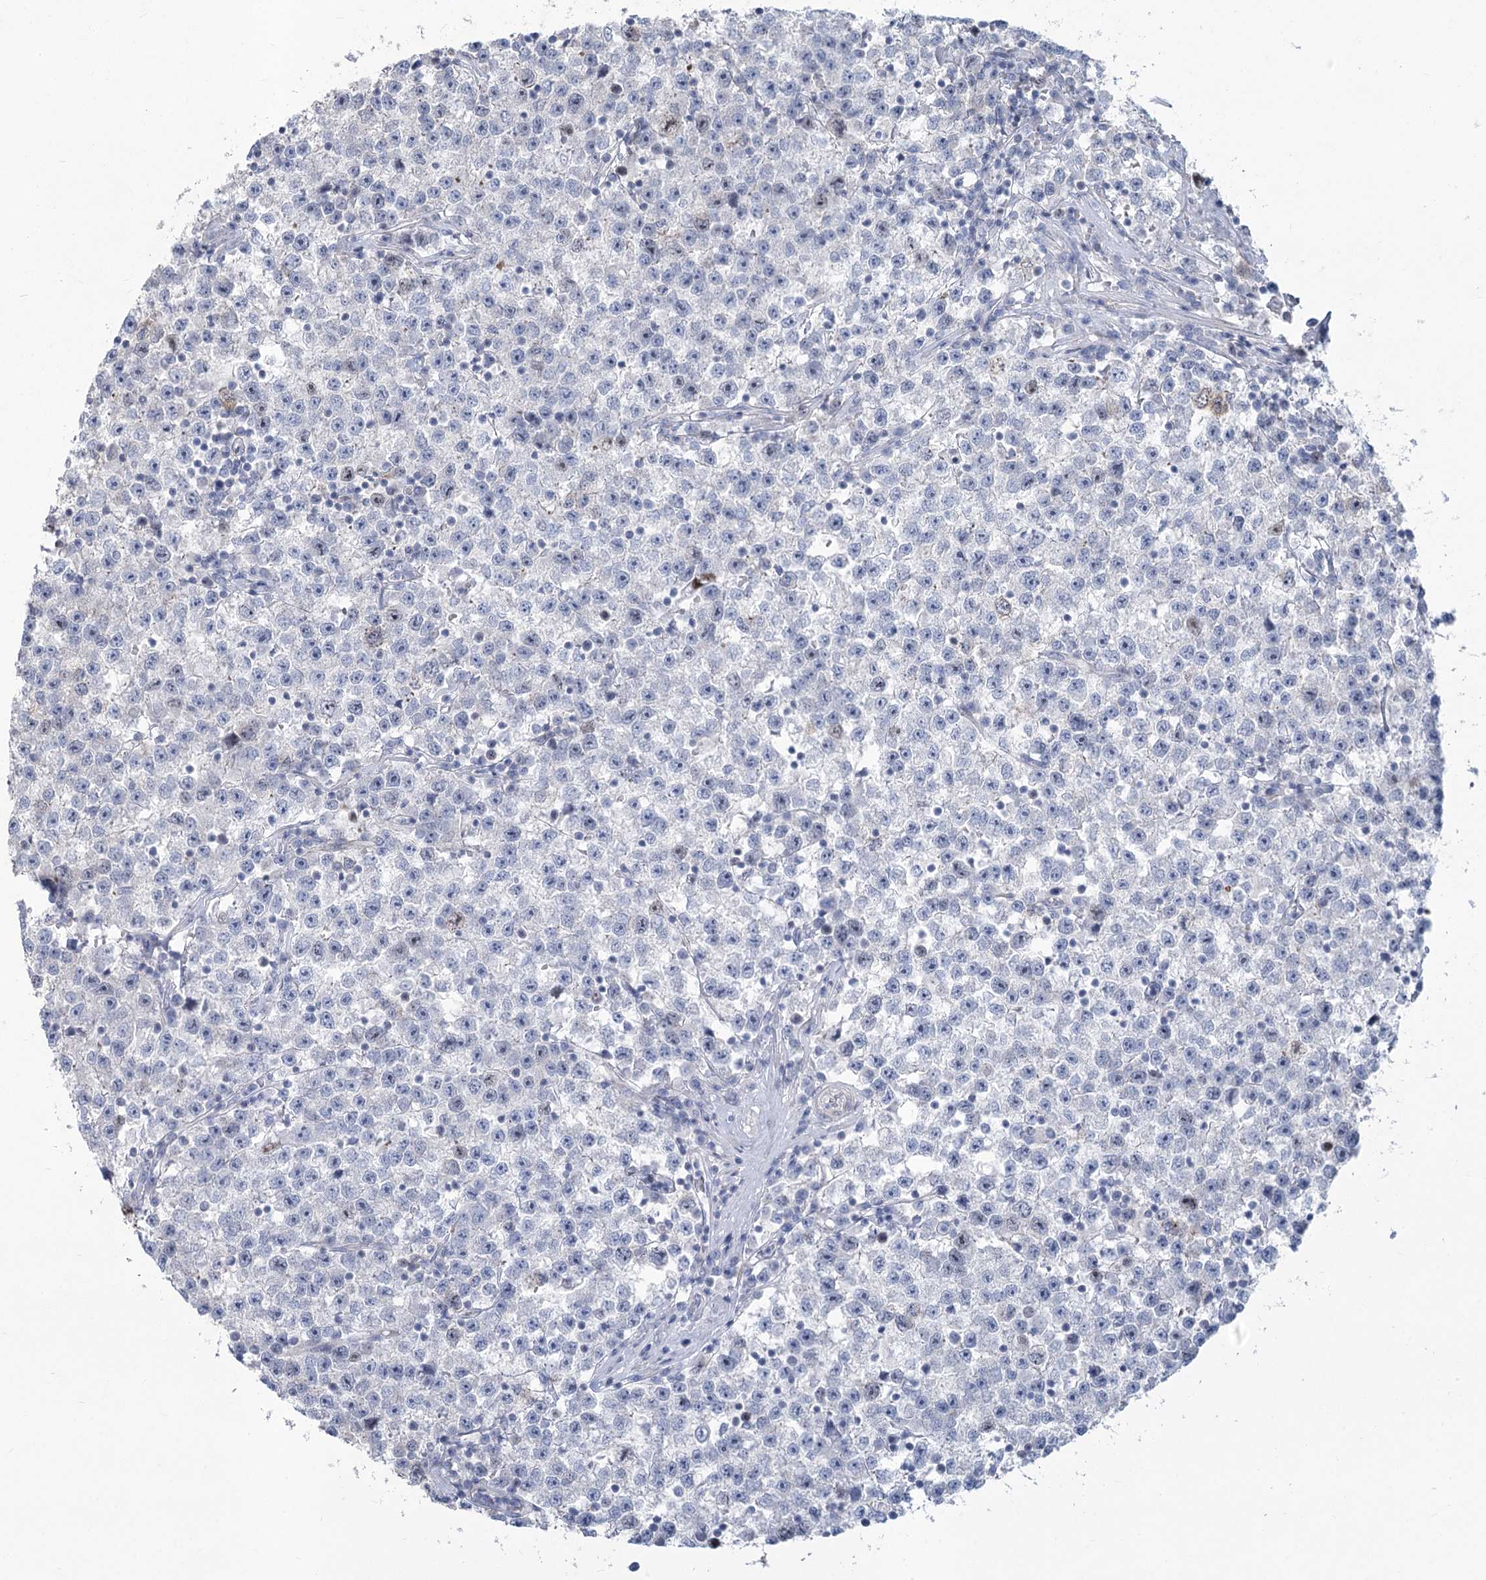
{"staining": {"intensity": "weak", "quantity": "<25%", "location": "nuclear"}, "tissue": "testis cancer", "cell_type": "Tumor cells", "image_type": "cancer", "snomed": [{"axis": "morphology", "description": "Seminoma, NOS"}, {"axis": "topography", "description": "Testis"}], "caption": "There is no significant staining in tumor cells of testis seminoma. Nuclei are stained in blue.", "gene": "ABITRAM", "patient": {"sex": "male", "age": 22}}